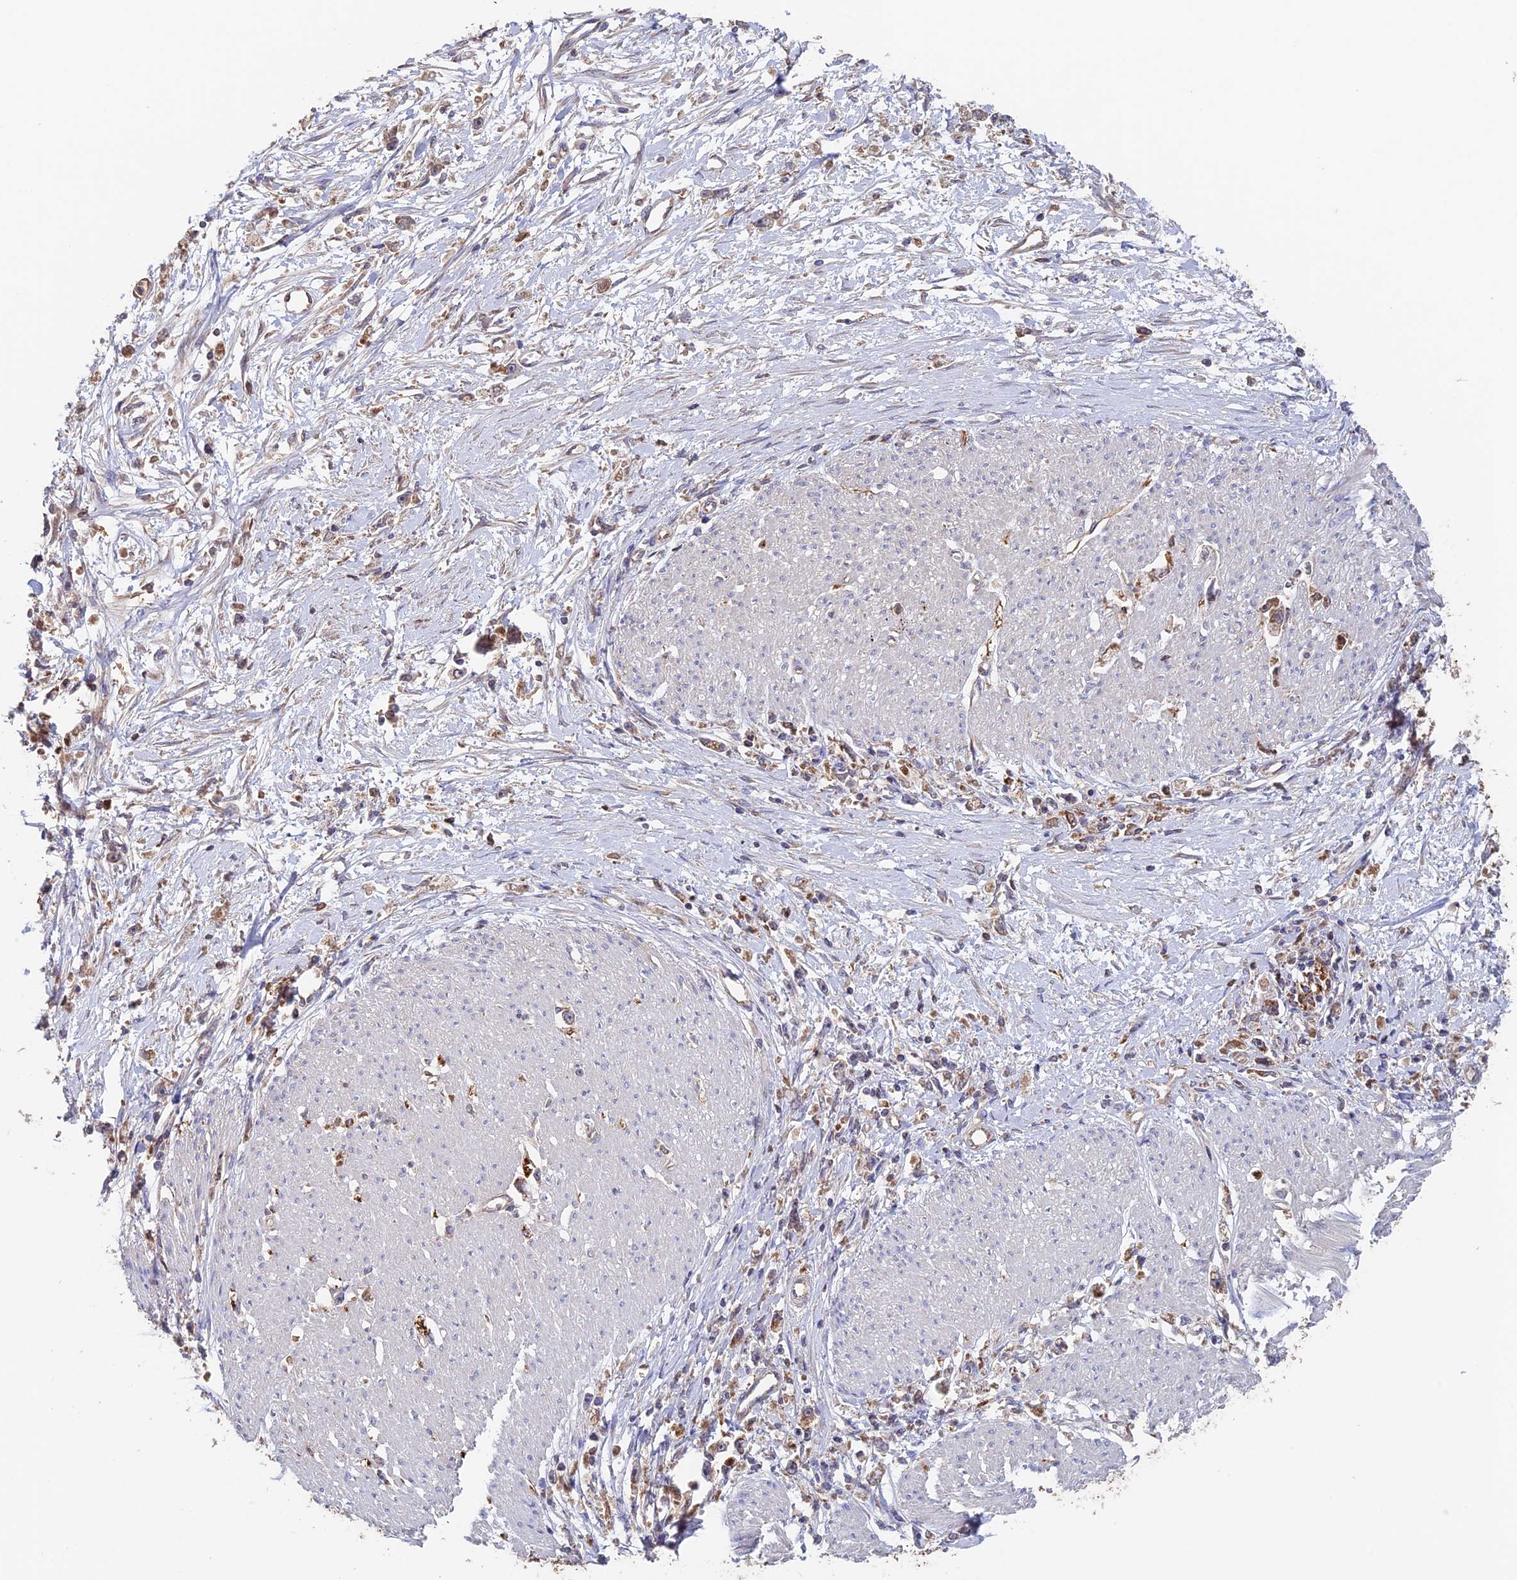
{"staining": {"intensity": "moderate", "quantity": ">75%", "location": "cytoplasmic/membranous"}, "tissue": "stomach cancer", "cell_type": "Tumor cells", "image_type": "cancer", "snomed": [{"axis": "morphology", "description": "Adenocarcinoma, NOS"}, {"axis": "topography", "description": "Stomach"}], "caption": "A medium amount of moderate cytoplasmic/membranous staining is appreciated in approximately >75% of tumor cells in stomach adenocarcinoma tissue. The staining was performed using DAB, with brown indicating positive protein expression. Nuclei are stained blue with hematoxylin.", "gene": "DTYMK", "patient": {"sex": "female", "age": 59}}